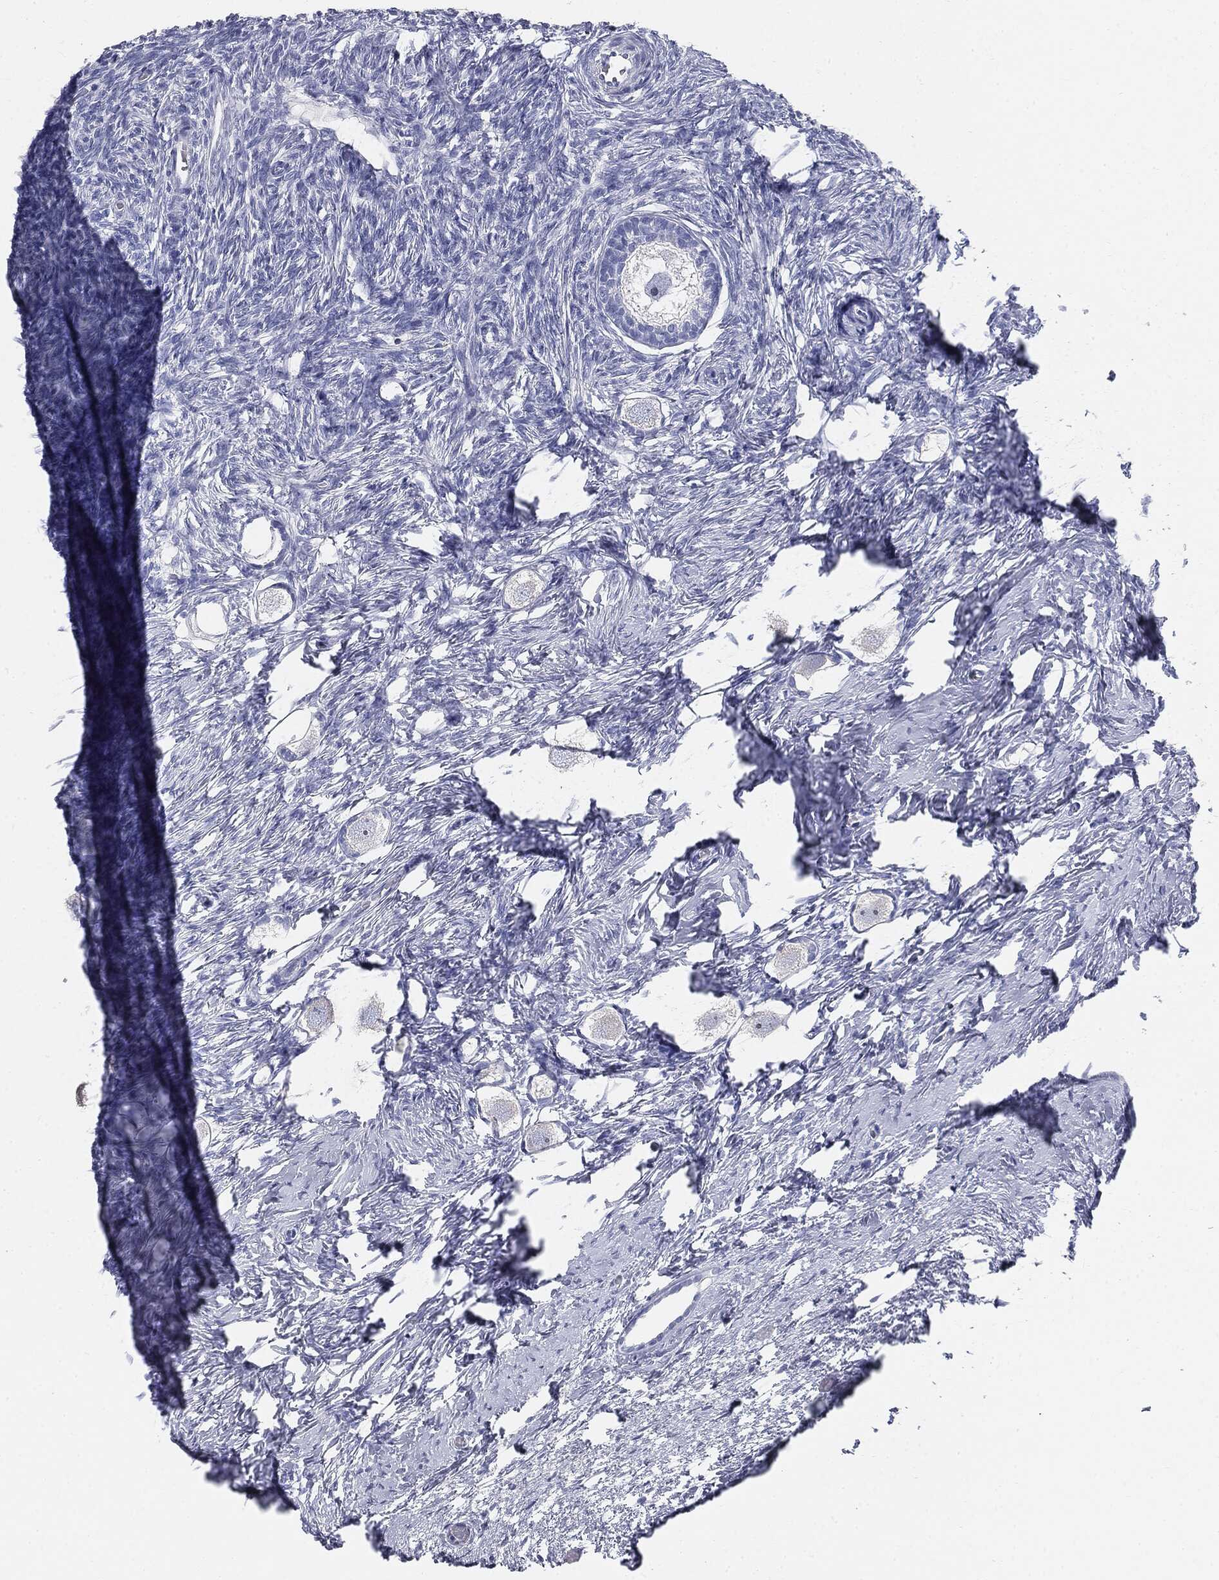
{"staining": {"intensity": "negative", "quantity": "none", "location": "none"}, "tissue": "ovary", "cell_type": "Follicle cells", "image_type": "normal", "snomed": [{"axis": "morphology", "description": "Normal tissue, NOS"}, {"axis": "topography", "description": "Ovary"}], "caption": "IHC histopathology image of unremarkable ovary stained for a protein (brown), which exhibits no staining in follicle cells. (Stains: DAB immunohistochemistry with hematoxylin counter stain, Microscopy: brightfield microscopy at high magnification).", "gene": "CUZD1", "patient": {"sex": "female", "age": 27}}